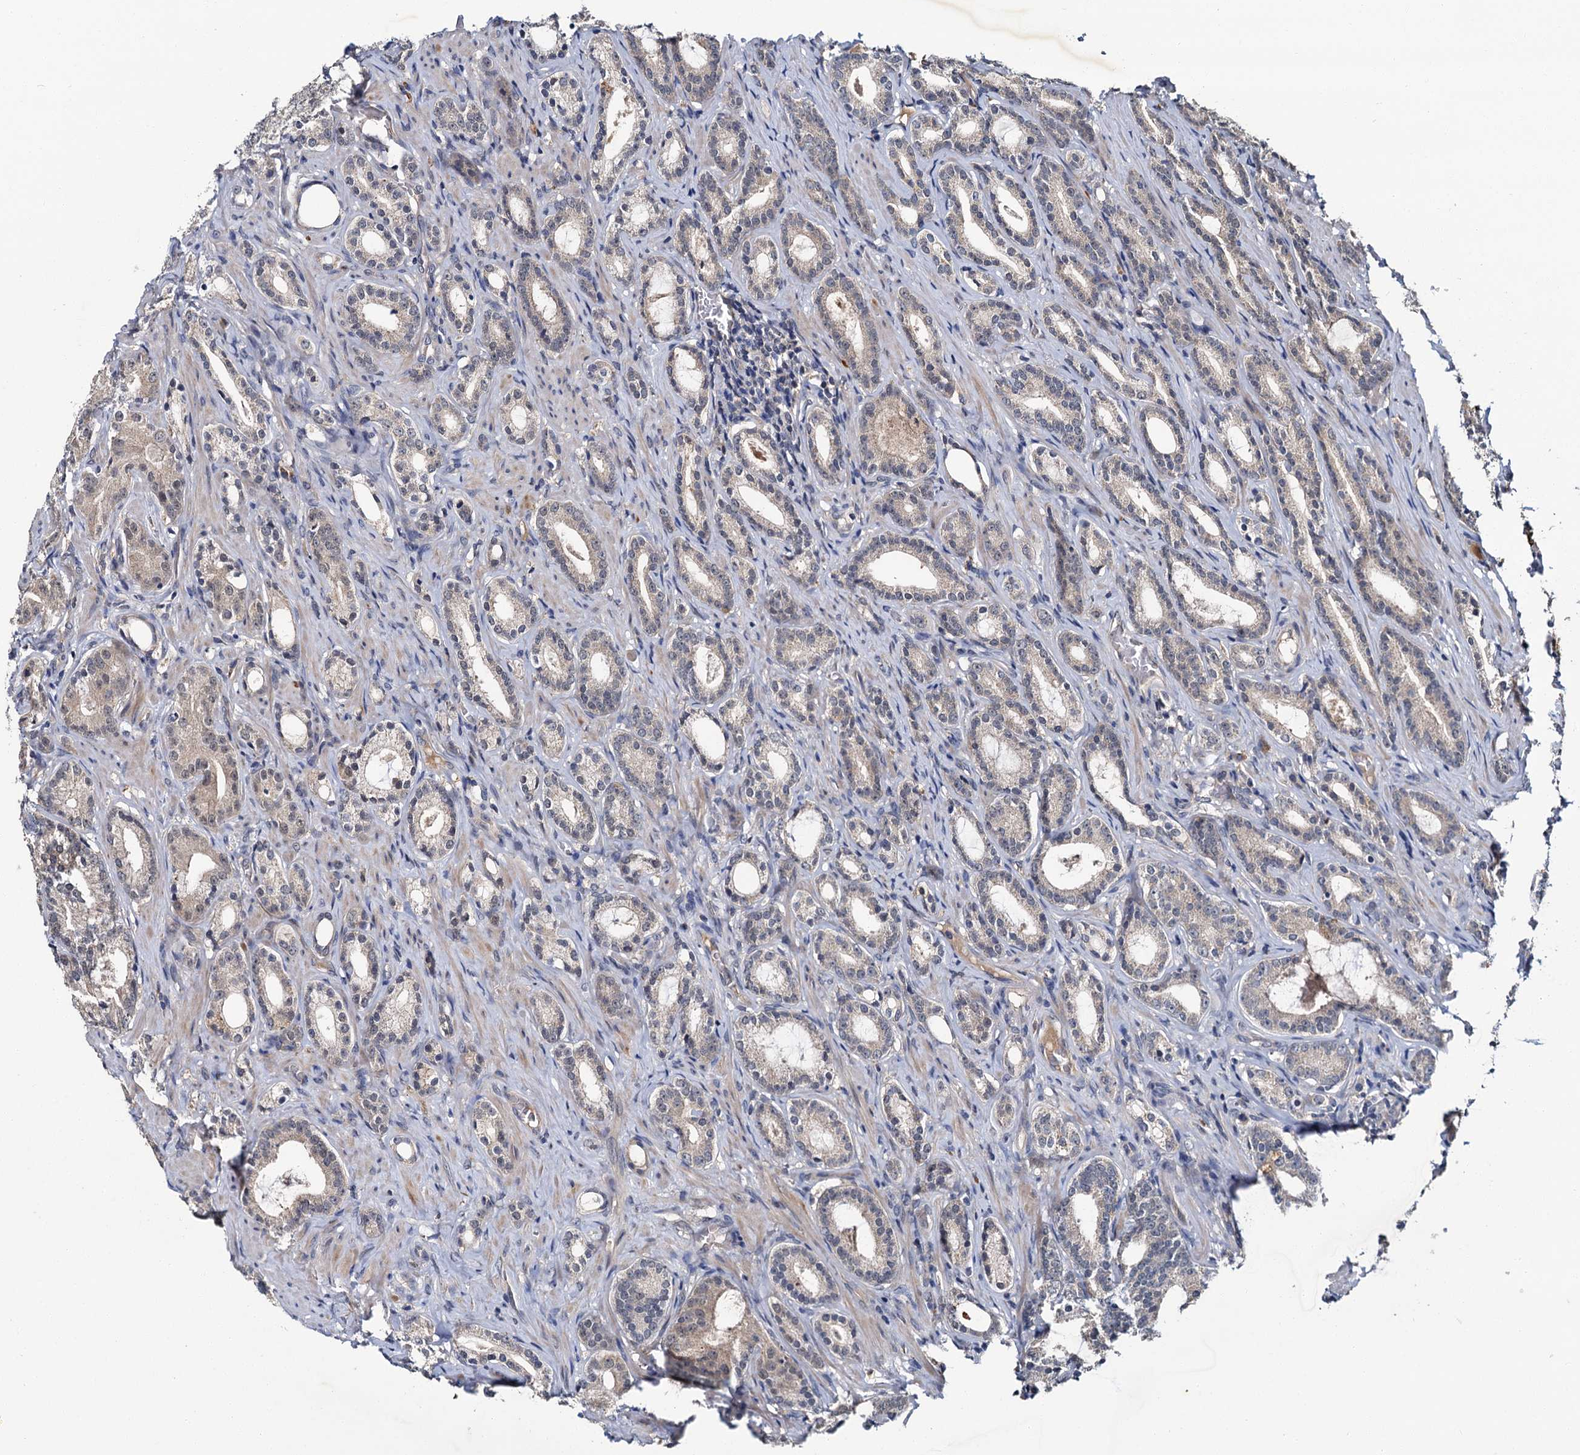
{"staining": {"intensity": "weak", "quantity": "25%-75%", "location": "cytoplasmic/membranous"}, "tissue": "prostate cancer", "cell_type": "Tumor cells", "image_type": "cancer", "snomed": [{"axis": "morphology", "description": "Adenocarcinoma, Low grade"}, {"axis": "topography", "description": "Prostate"}], "caption": "High-power microscopy captured an immunohistochemistry photomicrograph of prostate cancer (adenocarcinoma (low-grade)), revealing weak cytoplasmic/membranous positivity in approximately 25%-75% of tumor cells. The staining was performed using DAB (3,3'-diaminobenzidine) to visualize the protein expression in brown, while the nuclei were stained in blue with hematoxylin (Magnification: 20x).", "gene": "SLC46A3", "patient": {"sex": "male", "age": 71}}